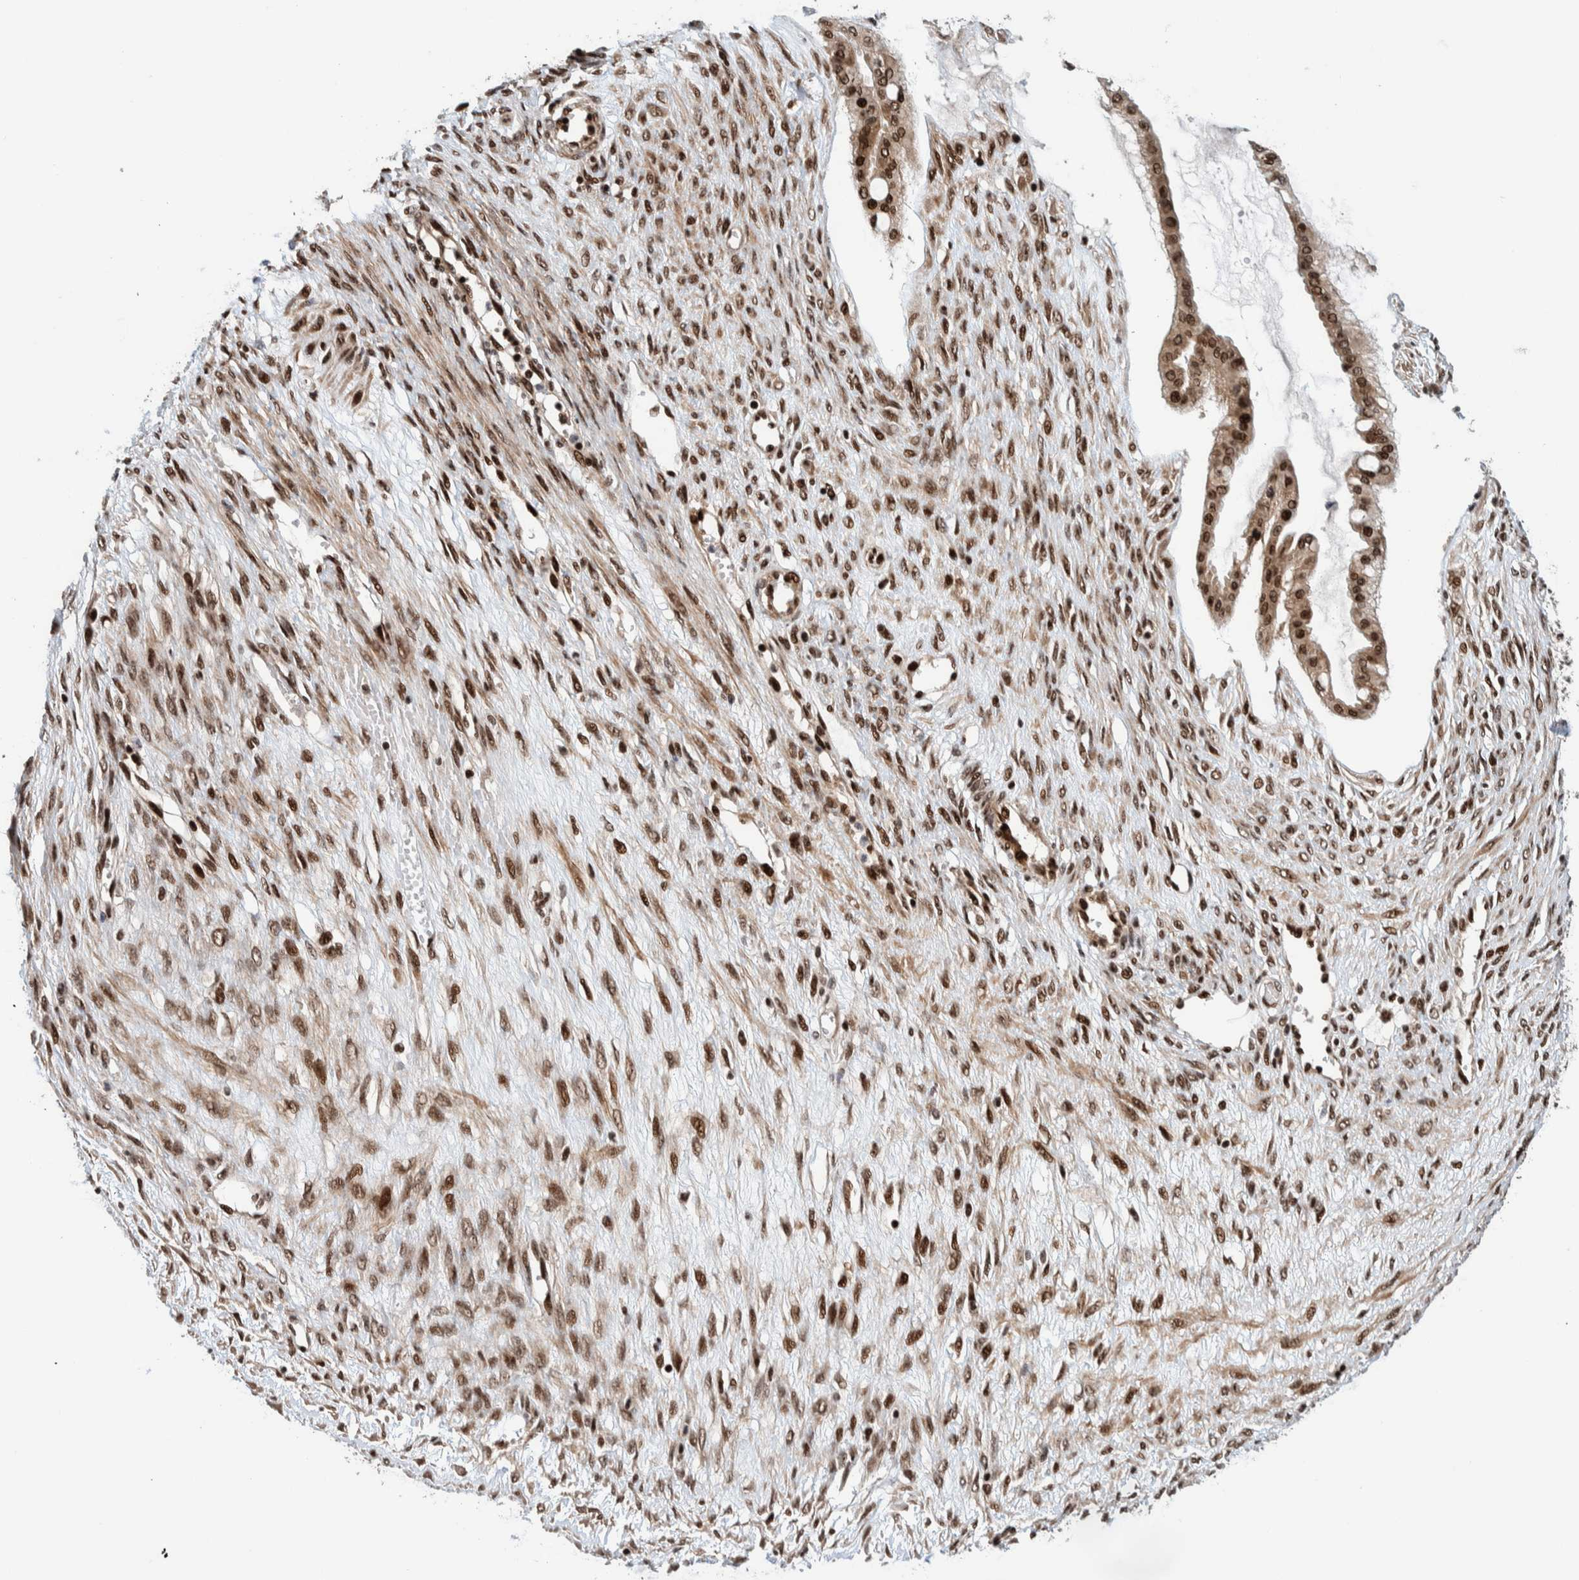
{"staining": {"intensity": "strong", "quantity": ">75%", "location": "nuclear"}, "tissue": "ovarian cancer", "cell_type": "Tumor cells", "image_type": "cancer", "snomed": [{"axis": "morphology", "description": "Cystadenocarcinoma, mucinous, NOS"}, {"axis": "topography", "description": "Ovary"}], "caption": "Ovarian mucinous cystadenocarcinoma stained with immunohistochemistry demonstrates strong nuclear staining in about >75% of tumor cells.", "gene": "CHD4", "patient": {"sex": "female", "age": 73}}